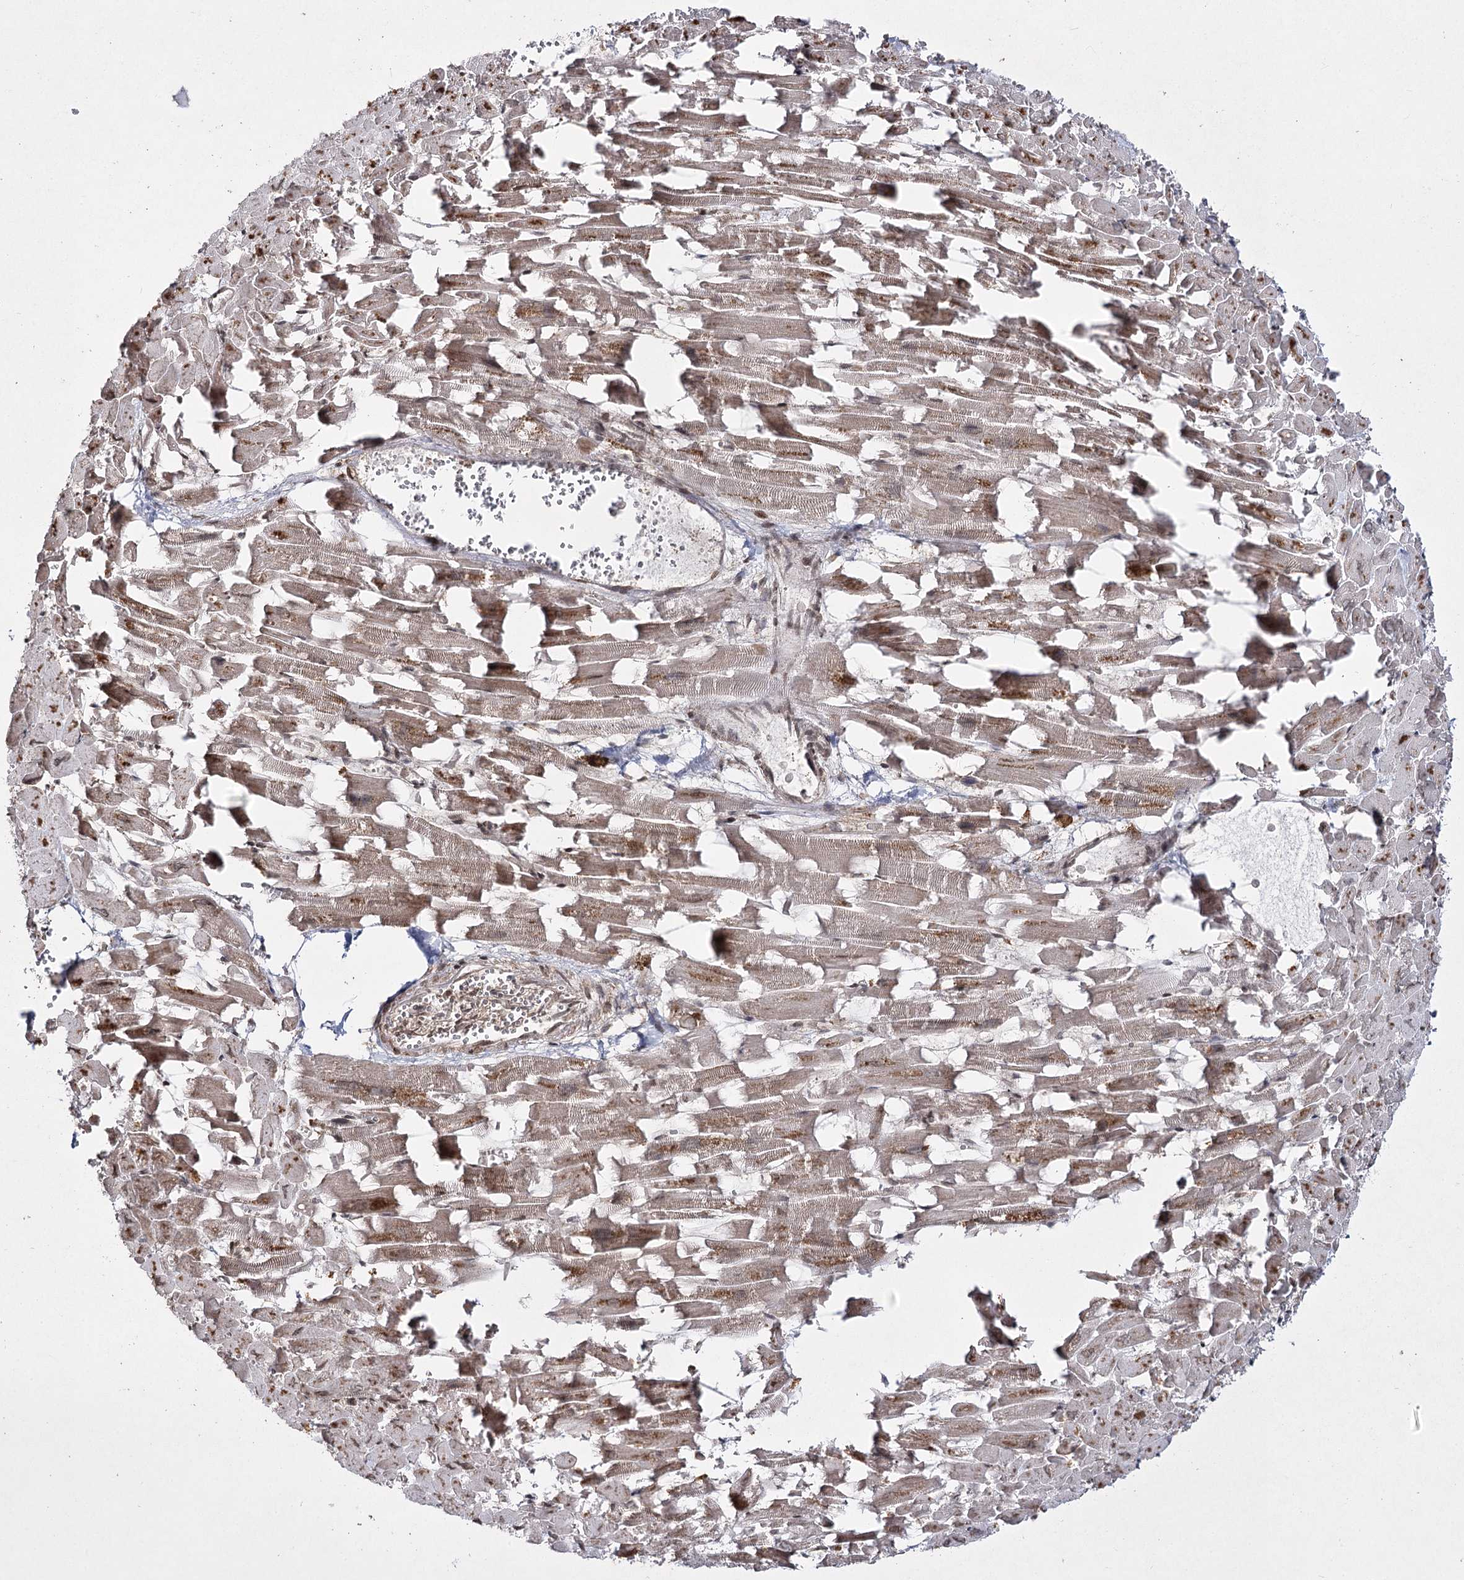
{"staining": {"intensity": "moderate", "quantity": ">75%", "location": "cytoplasmic/membranous"}, "tissue": "heart muscle", "cell_type": "Cardiomyocytes", "image_type": "normal", "snomed": [{"axis": "morphology", "description": "Normal tissue, NOS"}, {"axis": "topography", "description": "Heart"}], "caption": "A micrograph of heart muscle stained for a protein displays moderate cytoplasmic/membranous brown staining in cardiomyocytes.", "gene": "TRNT1", "patient": {"sex": "female", "age": 64}}